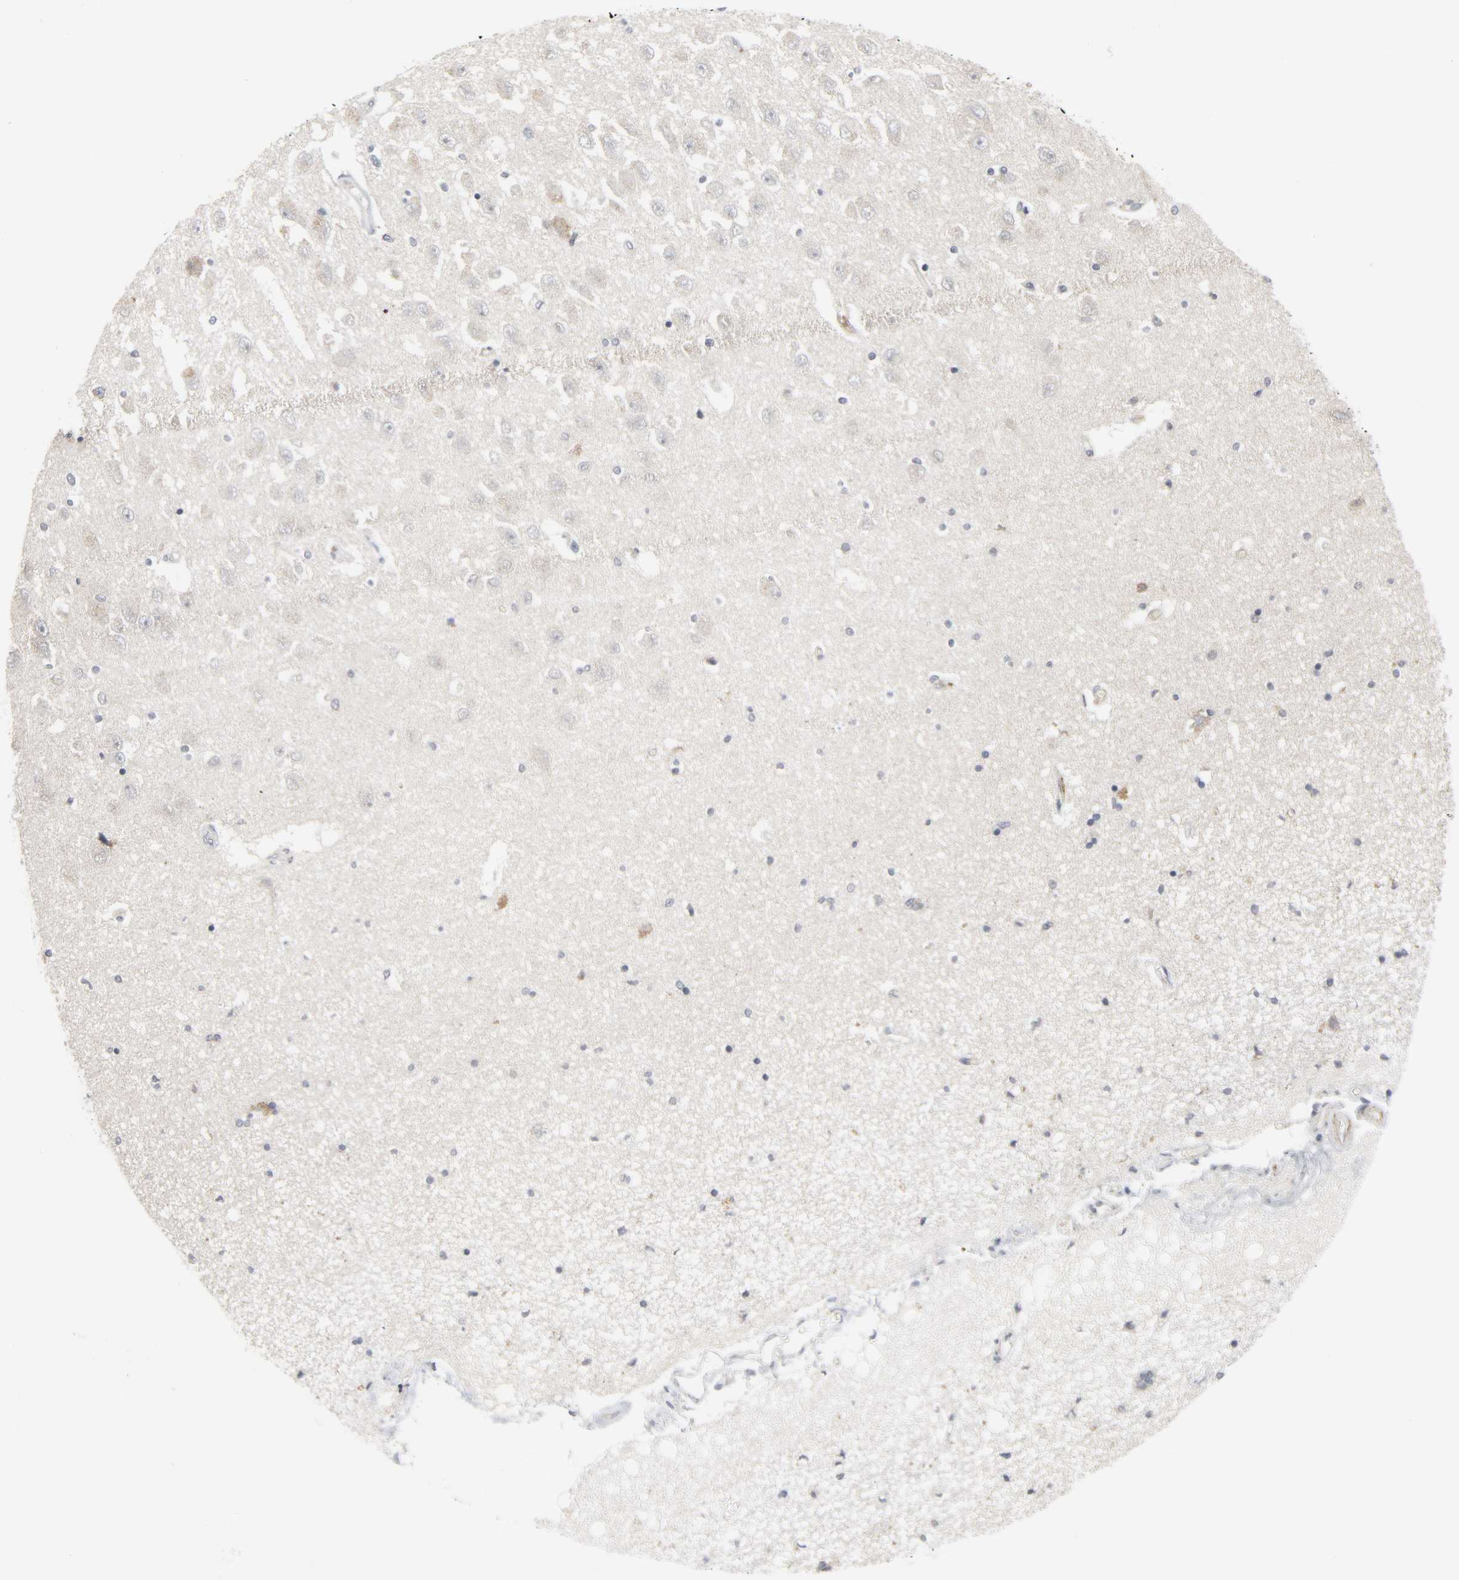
{"staining": {"intensity": "negative", "quantity": "none", "location": "none"}, "tissue": "hippocampus", "cell_type": "Glial cells", "image_type": "normal", "snomed": [{"axis": "morphology", "description": "Normal tissue, NOS"}, {"axis": "topography", "description": "Hippocampus"}], "caption": "IHC of benign human hippocampus exhibits no staining in glial cells.", "gene": "CLIP1", "patient": {"sex": "female", "age": 54}}